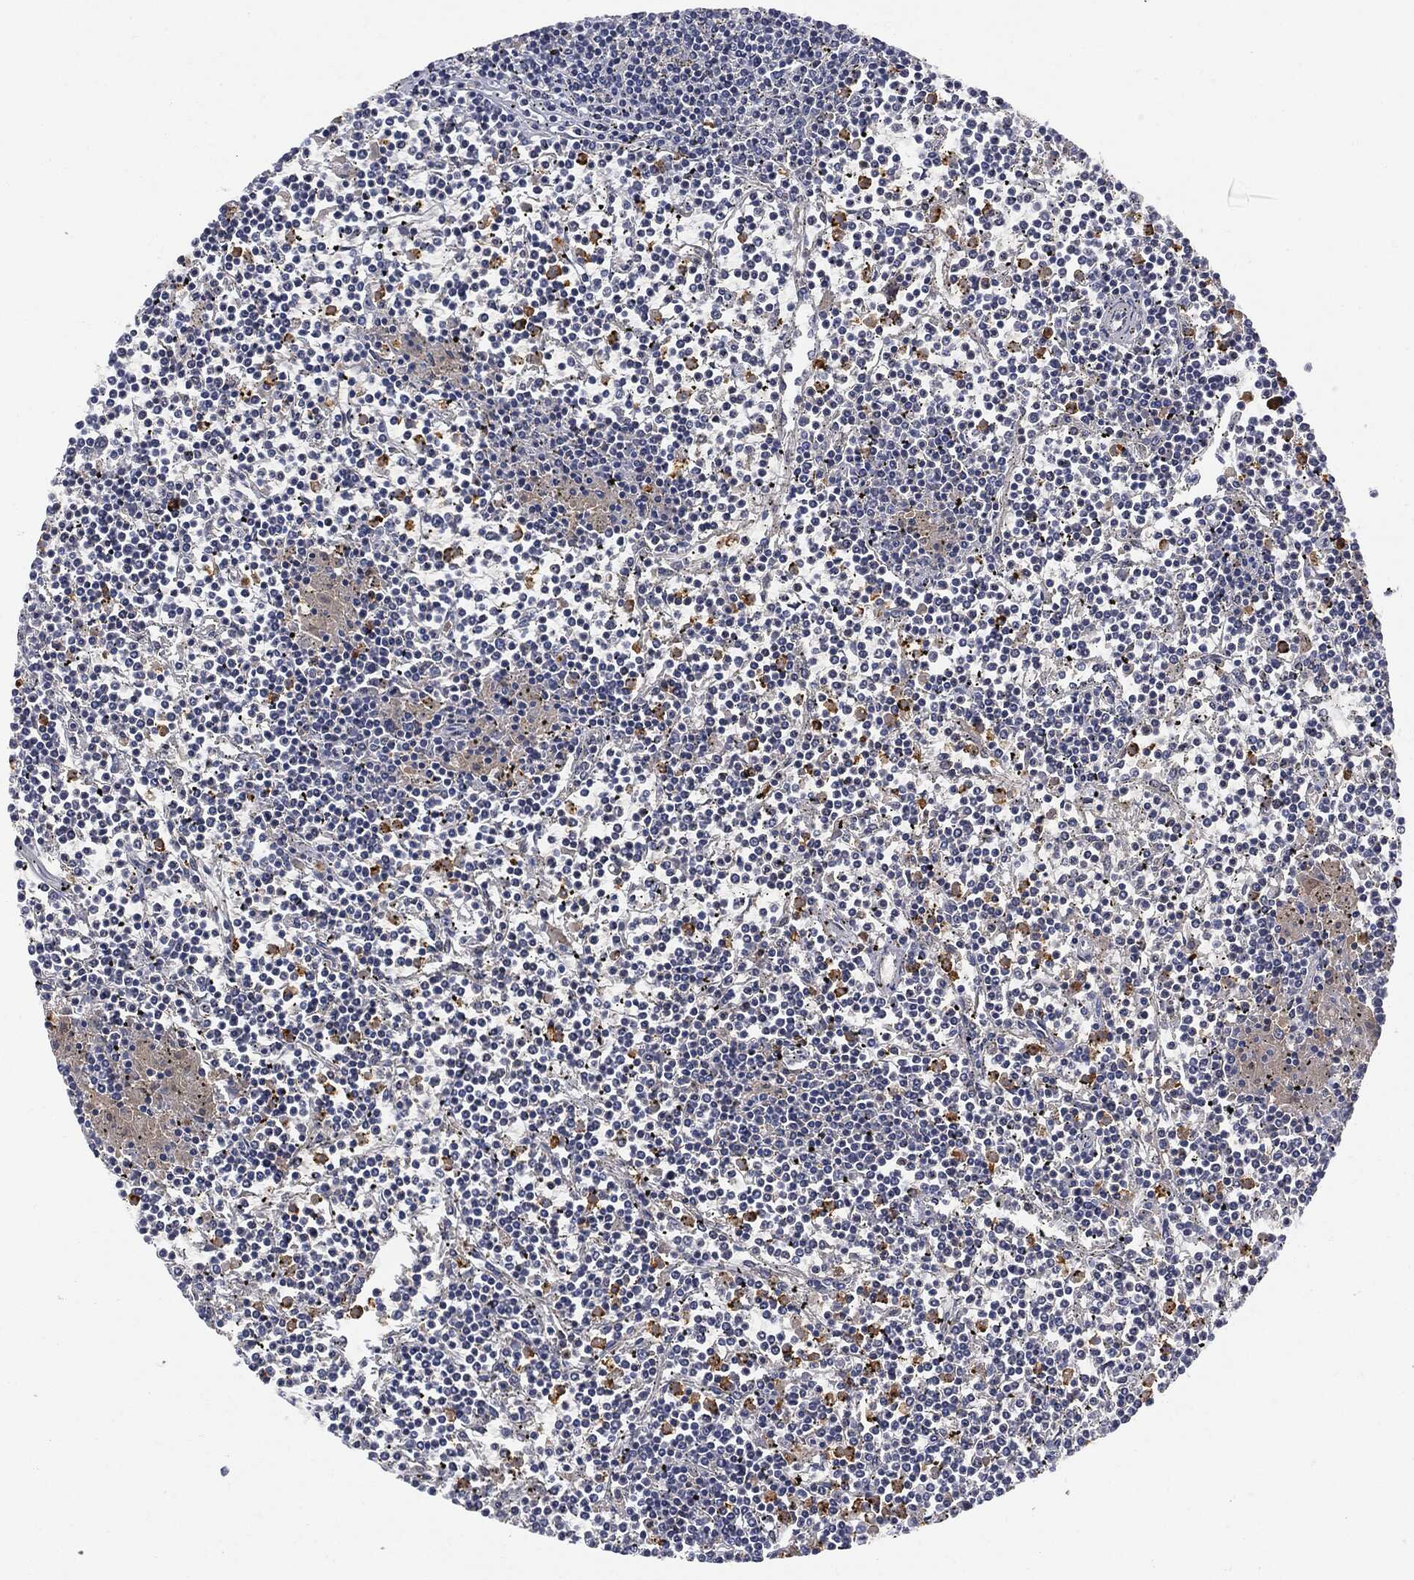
{"staining": {"intensity": "negative", "quantity": "none", "location": "none"}, "tissue": "lymphoma", "cell_type": "Tumor cells", "image_type": "cancer", "snomed": [{"axis": "morphology", "description": "Malignant lymphoma, non-Hodgkin's type, Low grade"}, {"axis": "topography", "description": "Spleen"}], "caption": "There is no significant positivity in tumor cells of malignant lymphoma, non-Hodgkin's type (low-grade). The staining was performed using DAB to visualize the protein expression in brown, while the nuclei were stained in blue with hematoxylin (Magnification: 20x).", "gene": "BTK", "patient": {"sex": "female", "age": 19}}